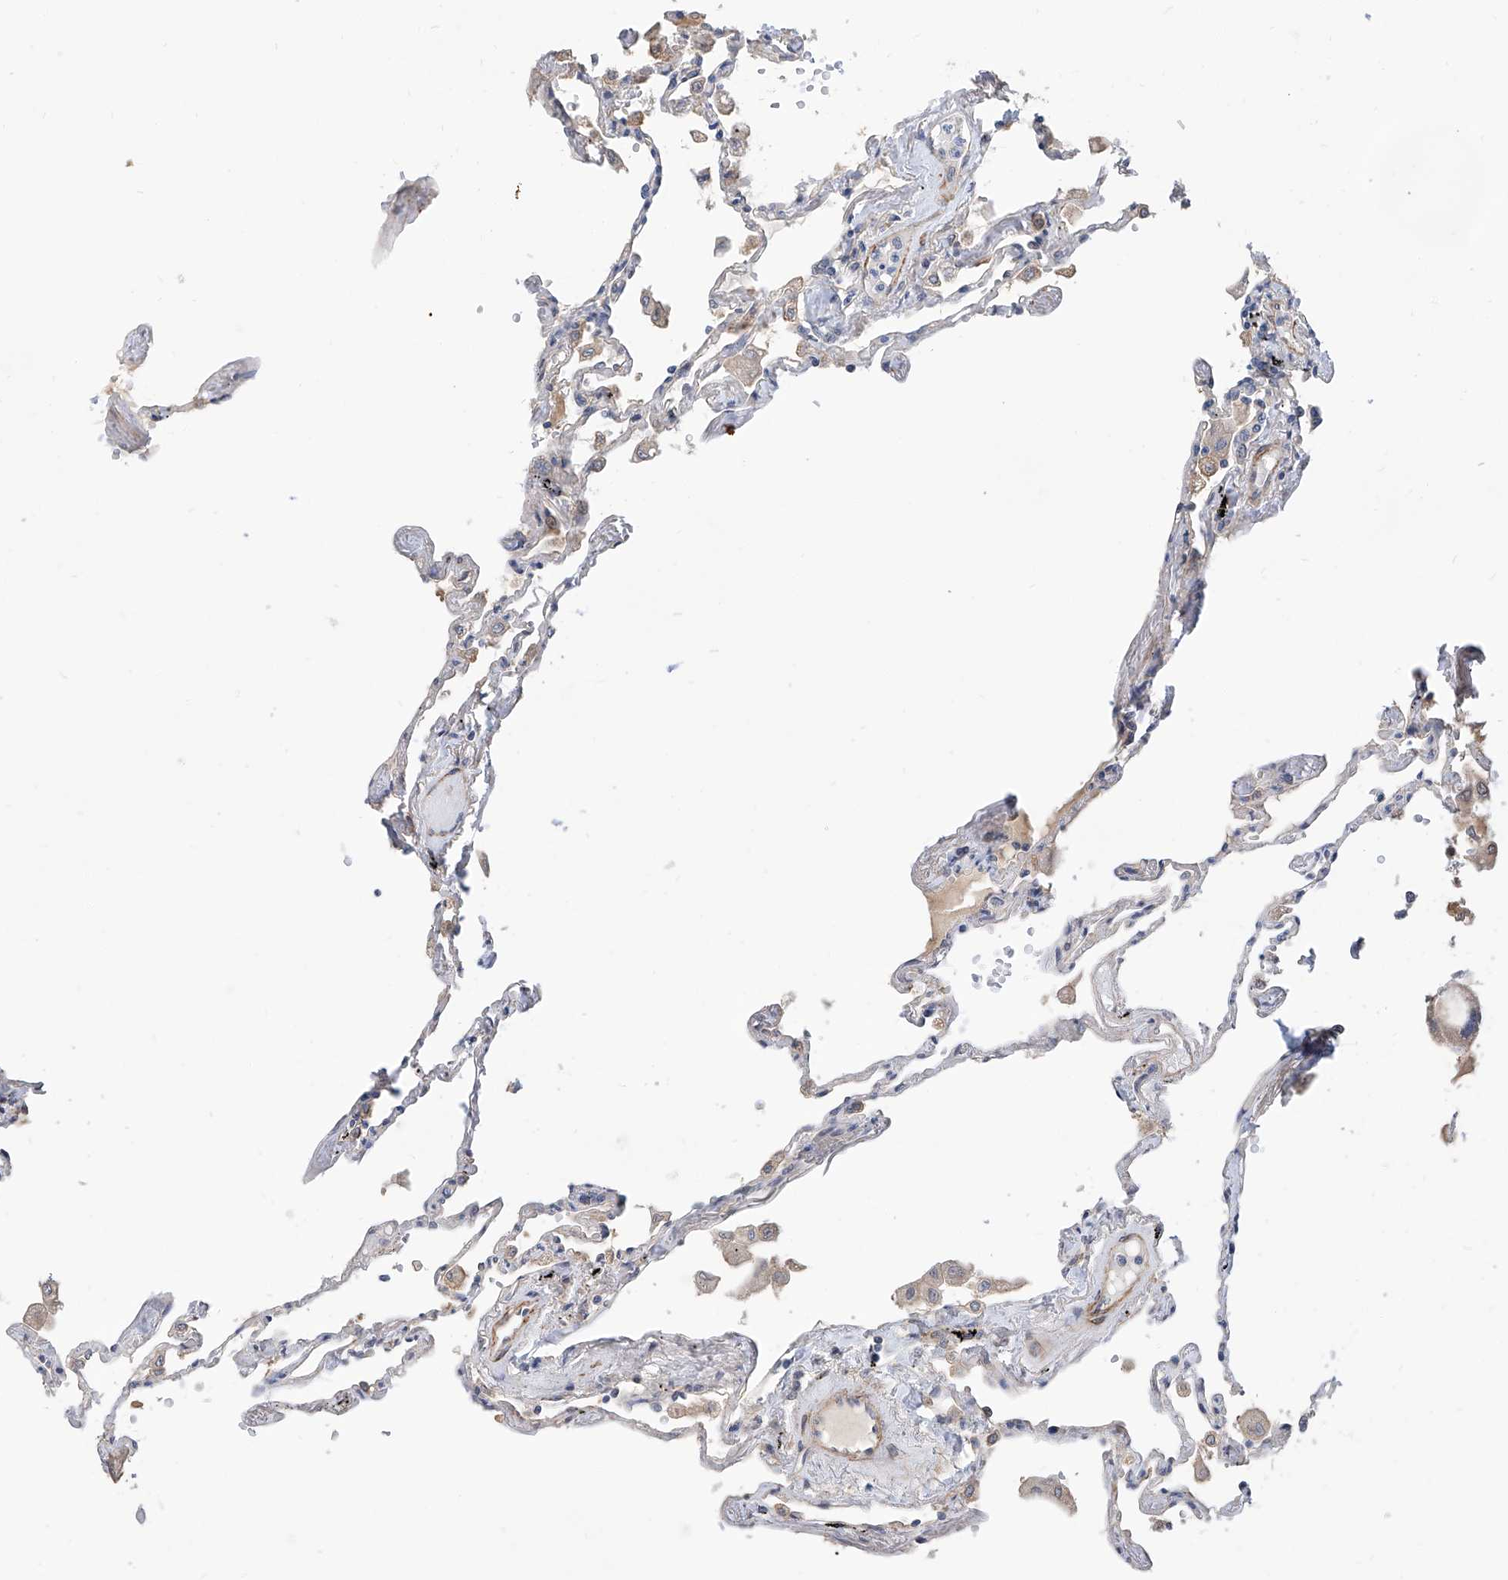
{"staining": {"intensity": "moderate", "quantity": "<25%", "location": "cytoplasmic/membranous"}, "tissue": "lung", "cell_type": "Alveolar cells", "image_type": "normal", "snomed": [{"axis": "morphology", "description": "Normal tissue, NOS"}, {"axis": "topography", "description": "Lung"}], "caption": "DAB (3,3'-diaminobenzidine) immunohistochemical staining of unremarkable lung reveals moderate cytoplasmic/membranous protein expression in about <25% of alveolar cells.", "gene": "MAGEE2", "patient": {"sex": "female", "age": 67}}